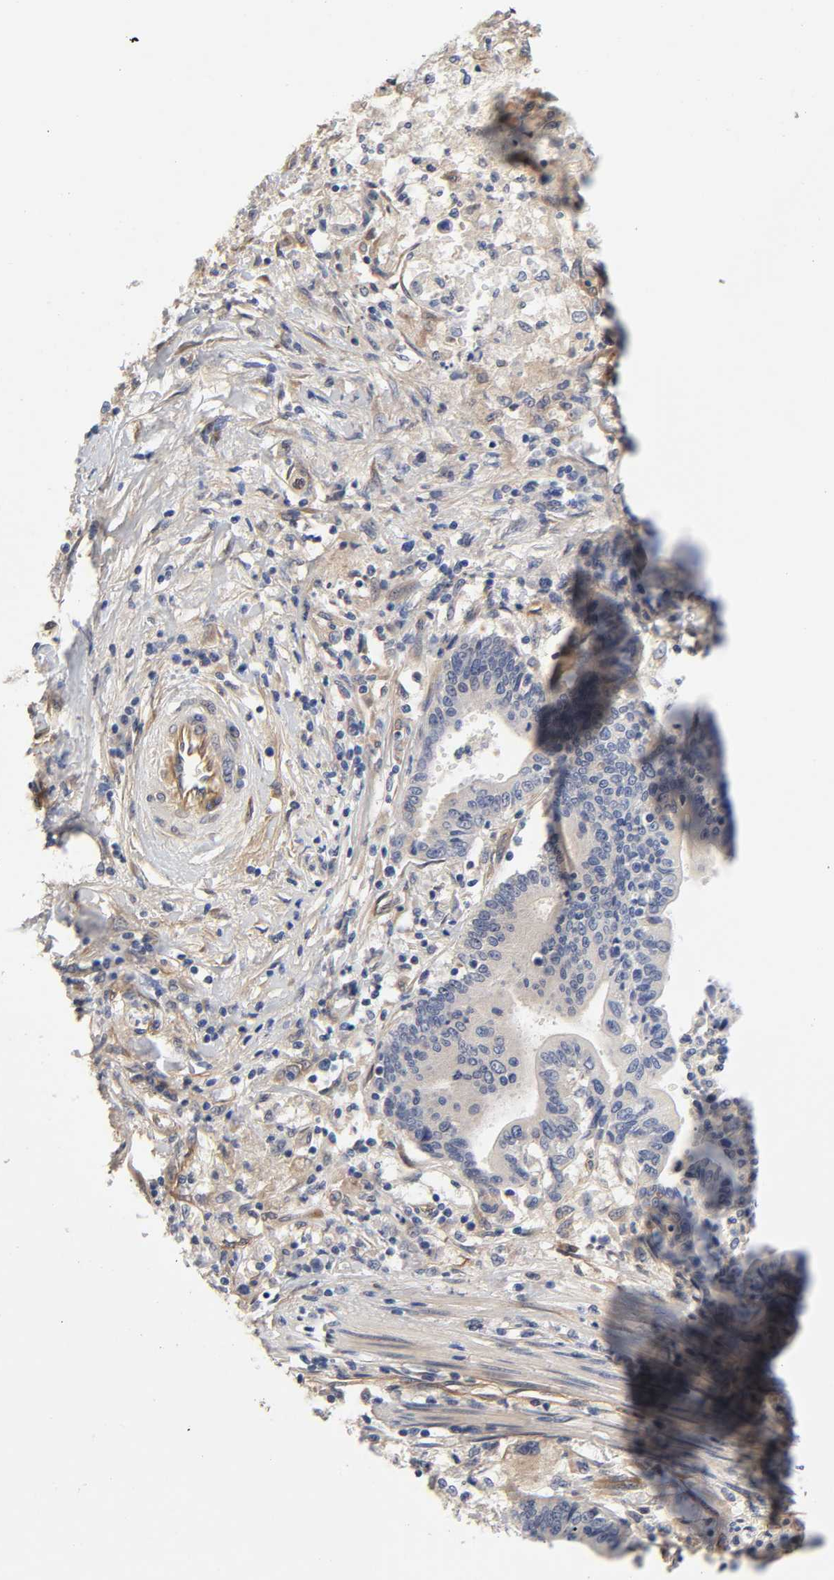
{"staining": {"intensity": "negative", "quantity": "none", "location": "none"}, "tissue": "pancreatic cancer", "cell_type": "Tumor cells", "image_type": "cancer", "snomed": [{"axis": "morphology", "description": "Adenocarcinoma, NOS"}, {"axis": "topography", "description": "Pancreas"}], "caption": "DAB (3,3'-diaminobenzidine) immunohistochemical staining of adenocarcinoma (pancreatic) exhibits no significant staining in tumor cells.", "gene": "RAB13", "patient": {"sex": "female", "age": 48}}